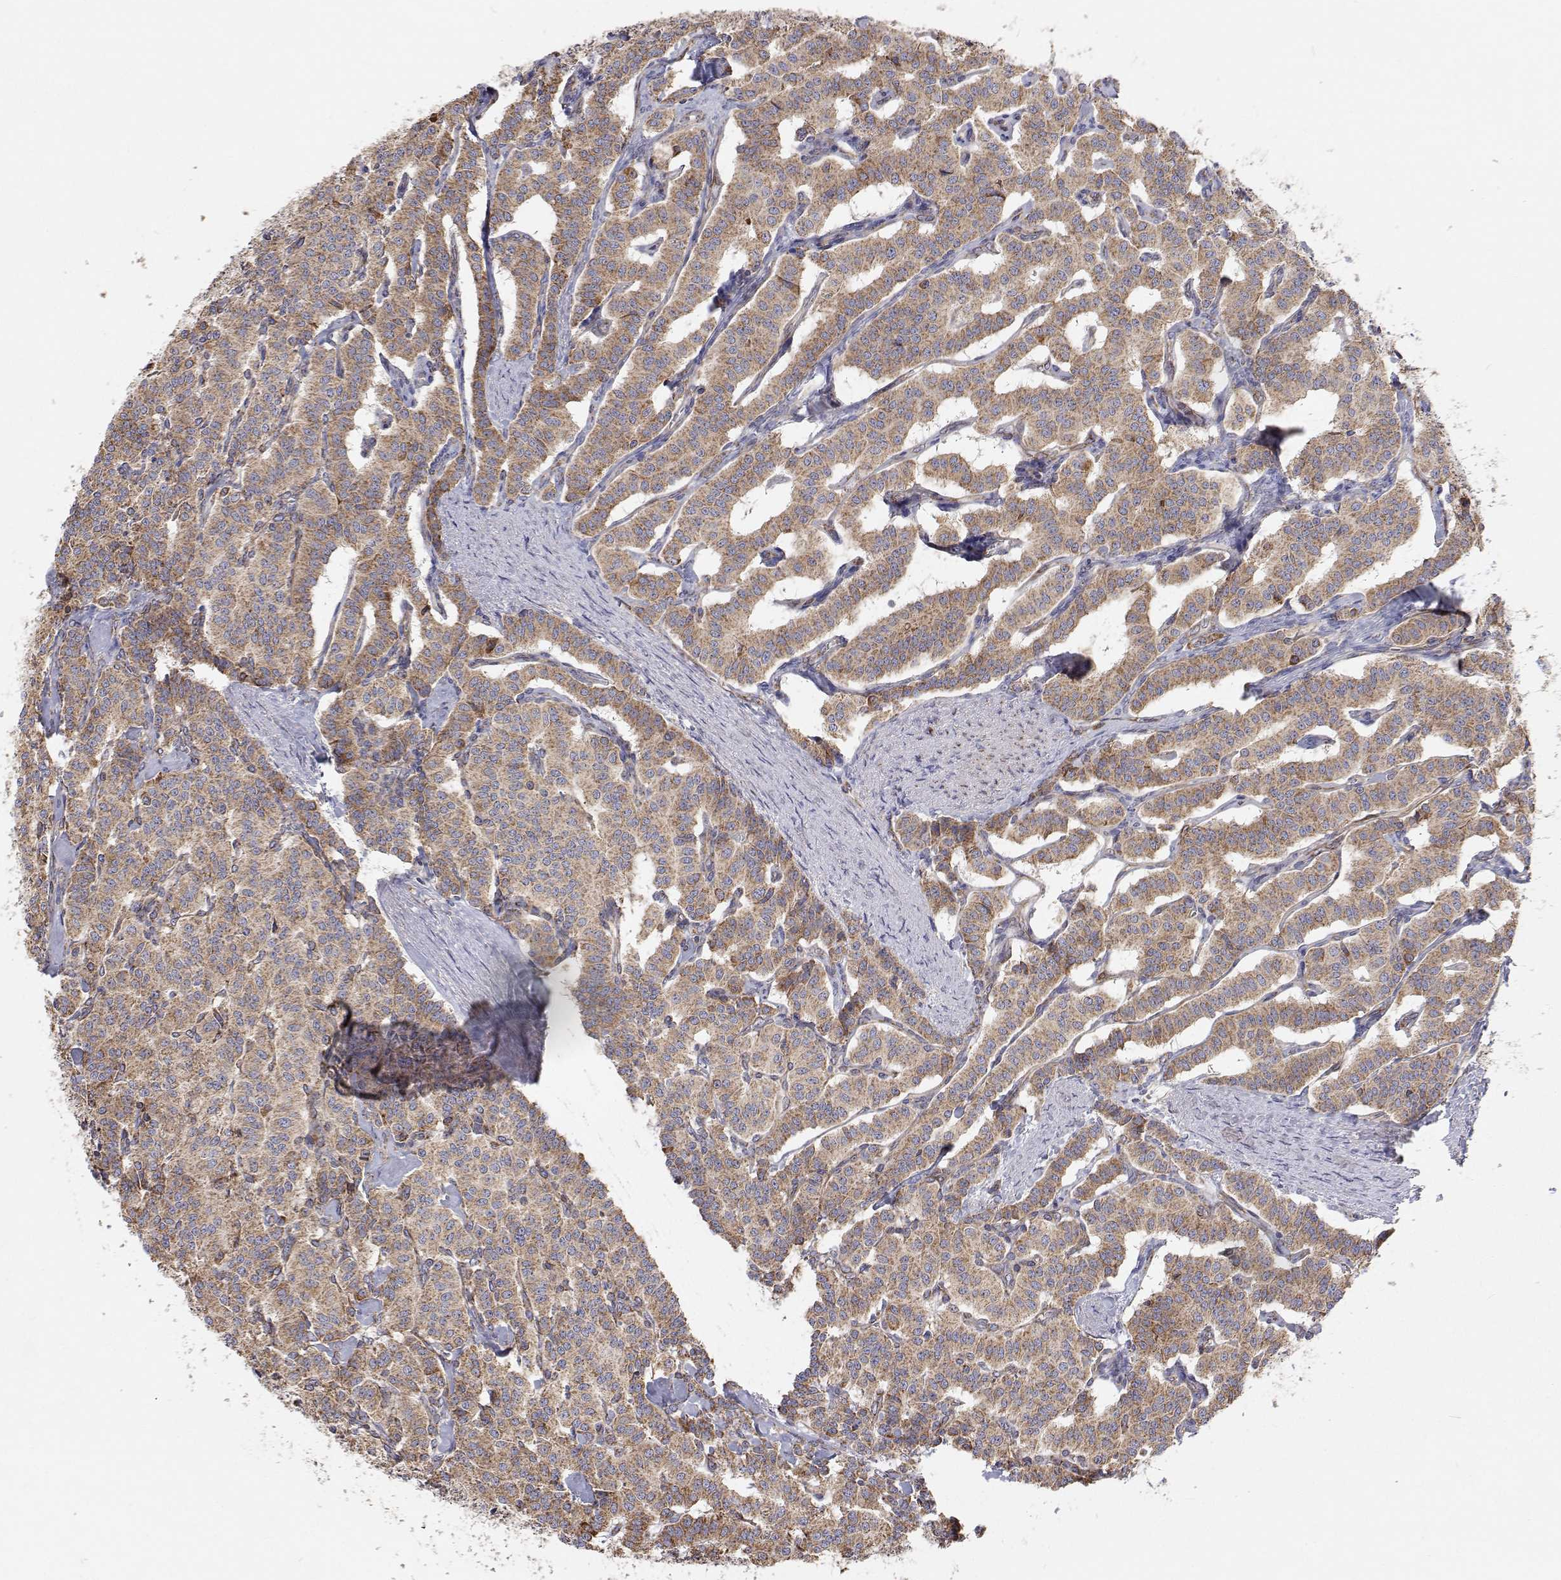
{"staining": {"intensity": "moderate", "quantity": ">75%", "location": "cytoplasmic/membranous"}, "tissue": "carcinoid", "cell_type": "Tumor cells", "image_type": "cancer", "snomed": [{"axis": "morphology", "description": "Carcinoid, malignant, NOS"}, {"axis": "topography", "description": "Lung"}], "caption": "Protein staining by immunohistochemistry shows moderate cytoplasmic/membranous staining in approximately >75% of tumor cells in carcinoid (malignant).", "gene": "SPICE1", "patient": {"sex": "female", "age": 46}}